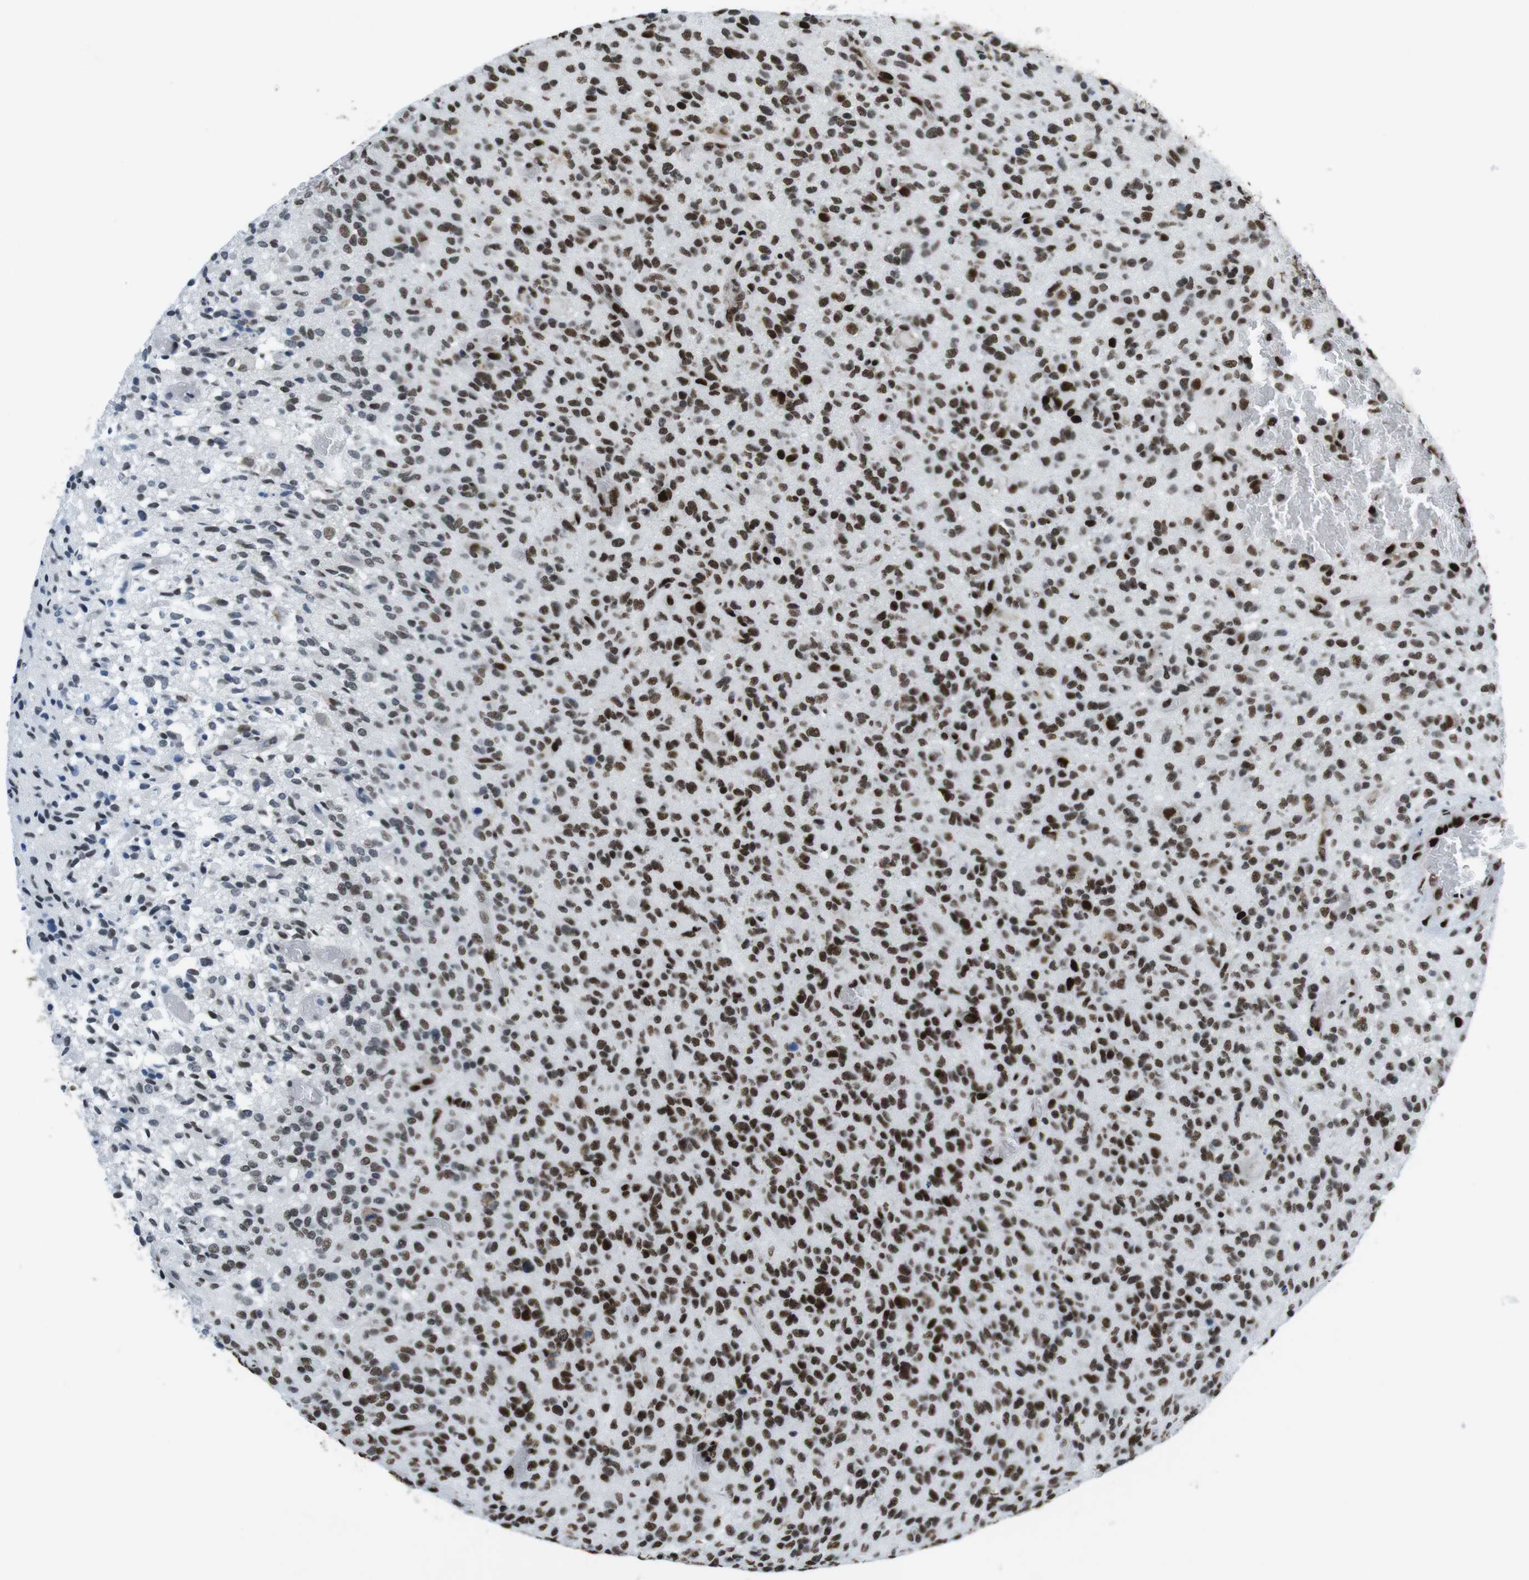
{"staining": {"intensity": "strong", "quantity": ">75%", "location": "nuclear"}, "tissue": "glioma", "cell_type": "Tumor cells", "image_type": "cancer", "snomed": [{"axis": "morphology", "description": "Glioma, malignant, High grade"}, {"axis": "topography", "description": "Brain"}], "caption": "There is high levels of strong nuclear positivity in tumor cells of glioma, as demonstrated by immunohistochemical staining (brown color).", "gene": "CITED2", "patient": {"sex": "male", "age": 71}}